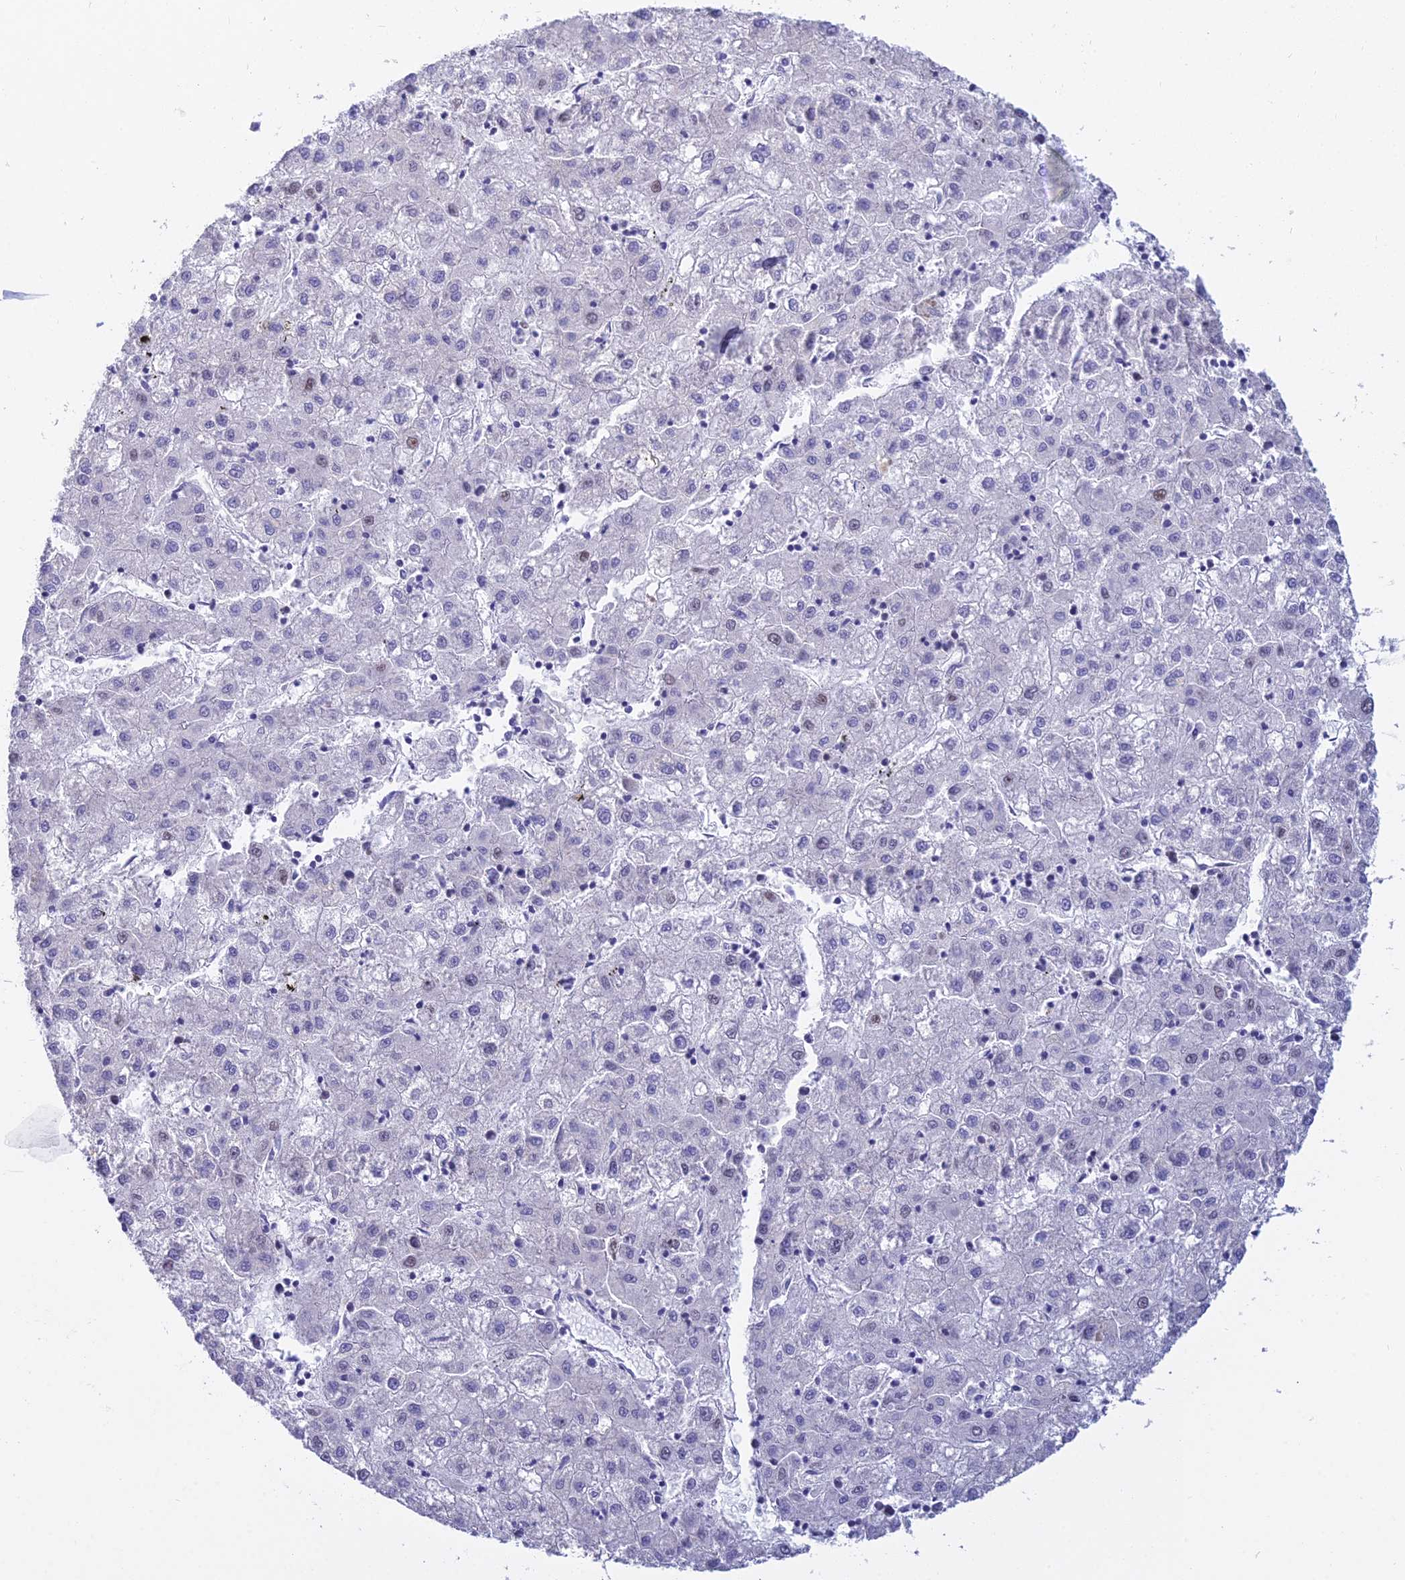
{"staining": {"intensity": "negative", "quantity": "none", "location": "none"}, "tissue": "liver cancer", "cell_type": "Tumor cells", "image_type": "cancer", "snomed": [{"axis": "morphology", "description": "Carcinoma, Hepatocellular, NOS"}, {"axis": "topography", "description": "Liver"}], "caption": "High power microscopy histopathology image of an immunohistochemistry (IHC) histopathology image of liver hepatocellular carcinoma, revealing no significant expression in tumor cells.", "gene": "MCM2", "patient": {"sex": "male", "age": 72}}